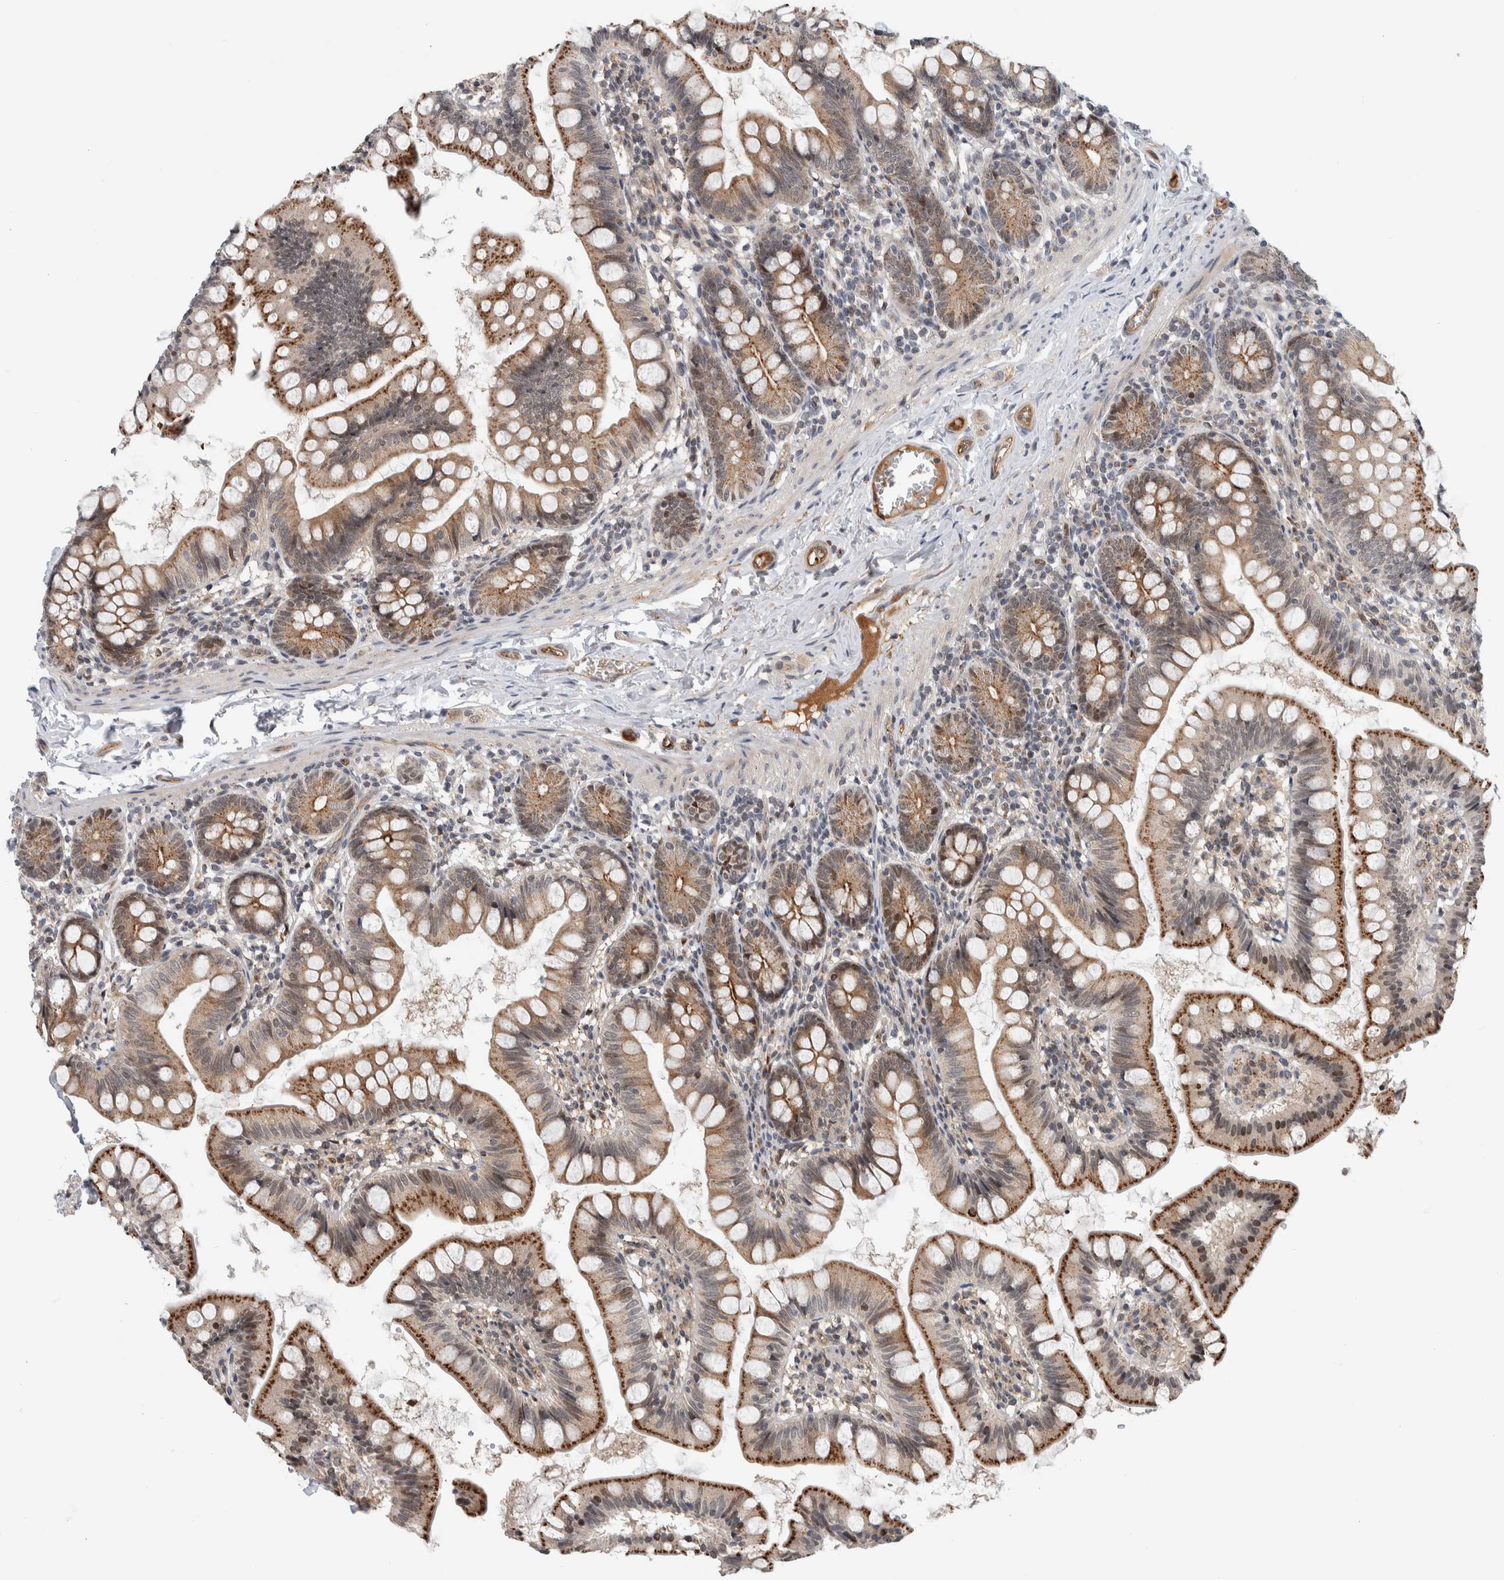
{"staining": {"intensity": "moderate", "quantity": ">75%", "location": "cytoplasmic/membranous"}, "tissue": "small intestine", "cell_type": "Glandular cells", "image_type": "normal", "snomed": [{"axis": "morphology", "description": "Normal tissue, NOS"}, {"axis": "topography", "description": "Small intestine"}], "caption": "There is medium levels of moderate cytoplasmic/membranous staining in glandular cells of benign small intestine, as demonstrated by immunohistochemical staining (brown color).", "gene": "MSL1", "patient": {"sex": "male", "age": 7}}